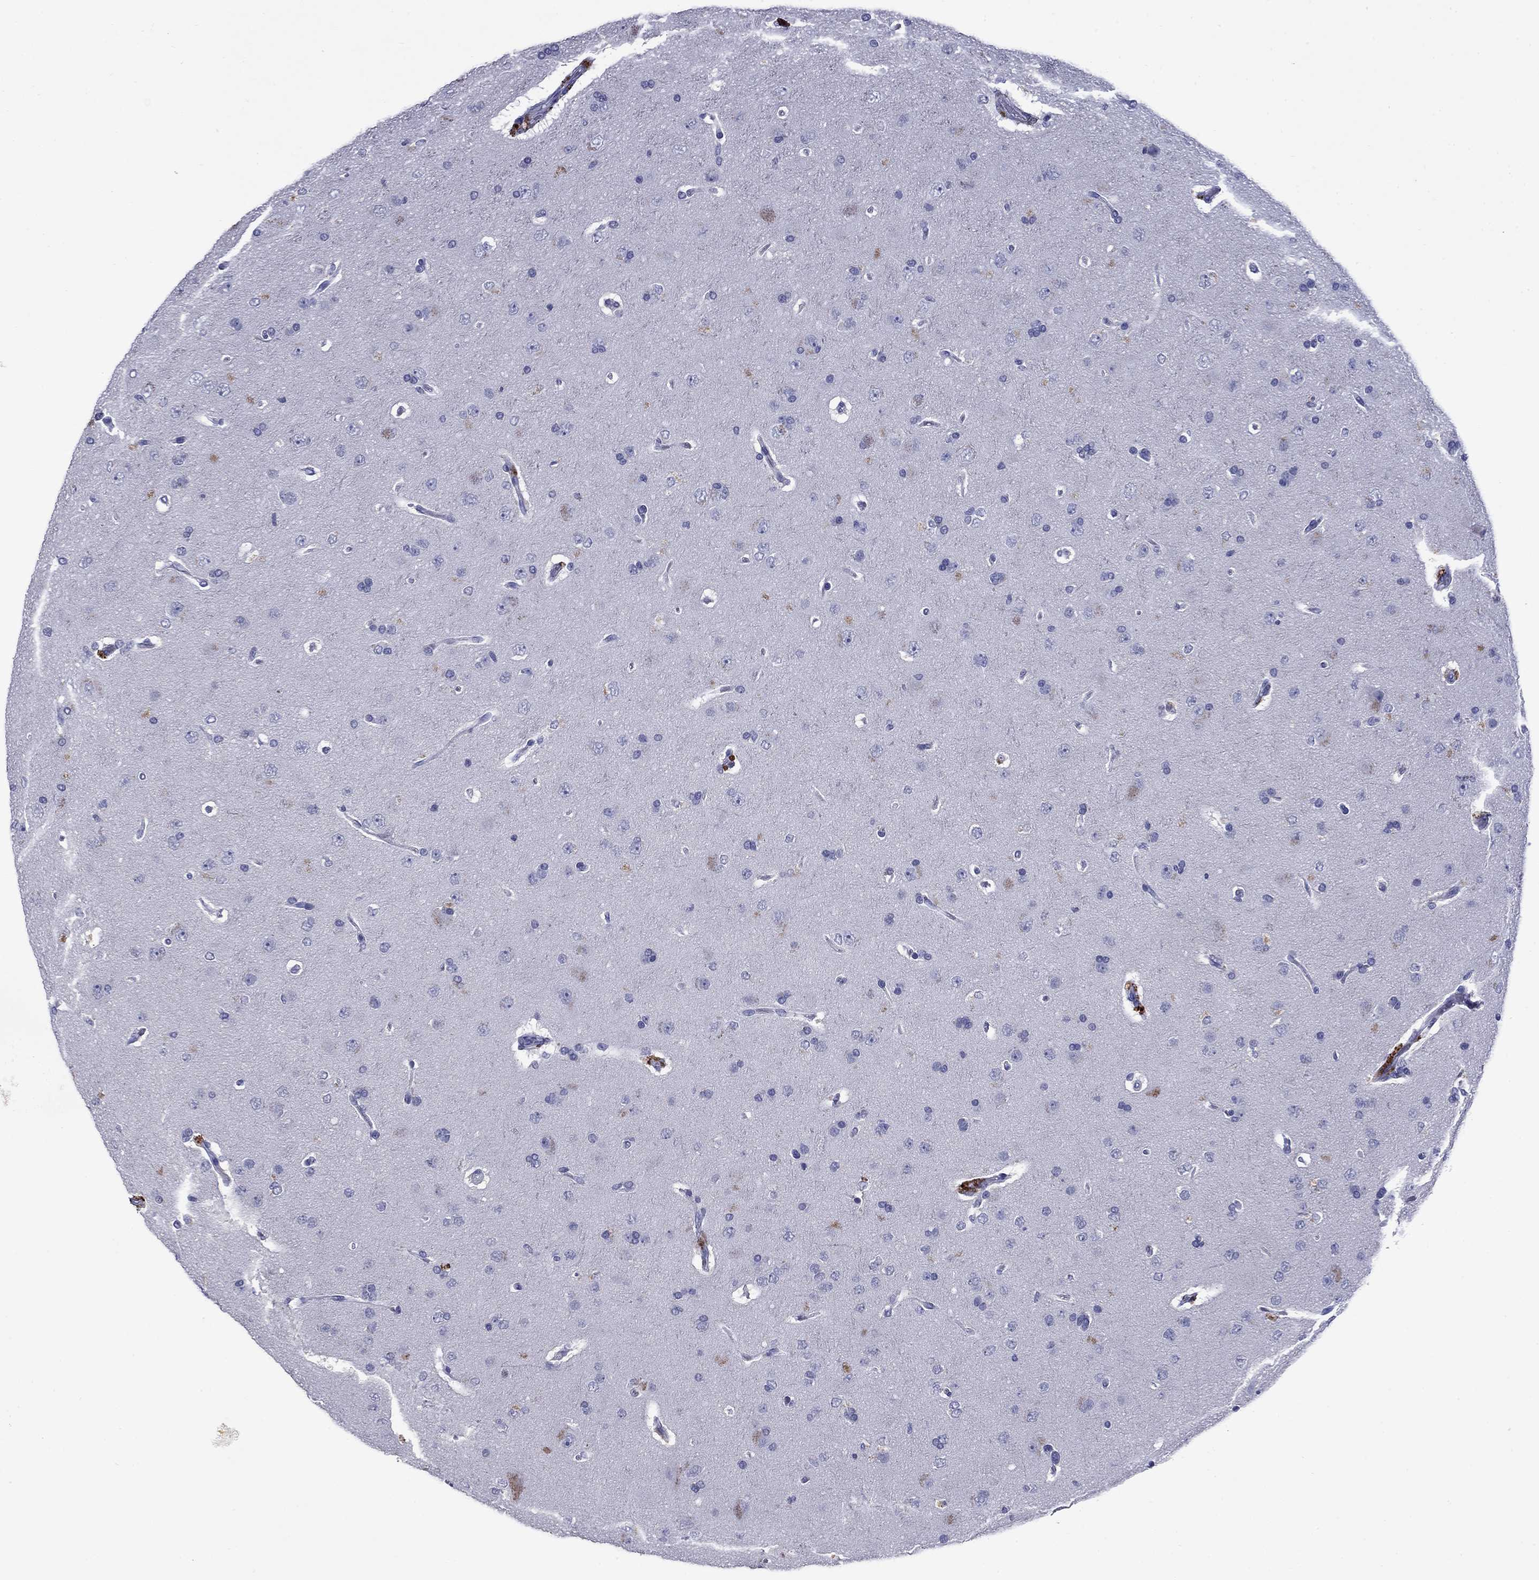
{"staining": {"intensity": "negative", "quantity": "none", "location": "none"}, "tissue": "glioma", "cell_type": "Tumor cells", "image_type": "cancer", "snomed": [{"axis": "morphology", "description": "Glioma, malignant, NOS"}, {"axis": "topography", "description": "Cerebral cortex"}], "caption": "Photomicrograph shows no significant protein staining in tumor cells of glioma.", "gene": "CFAP119", "patient": {"sex": "male", "age": 58}}